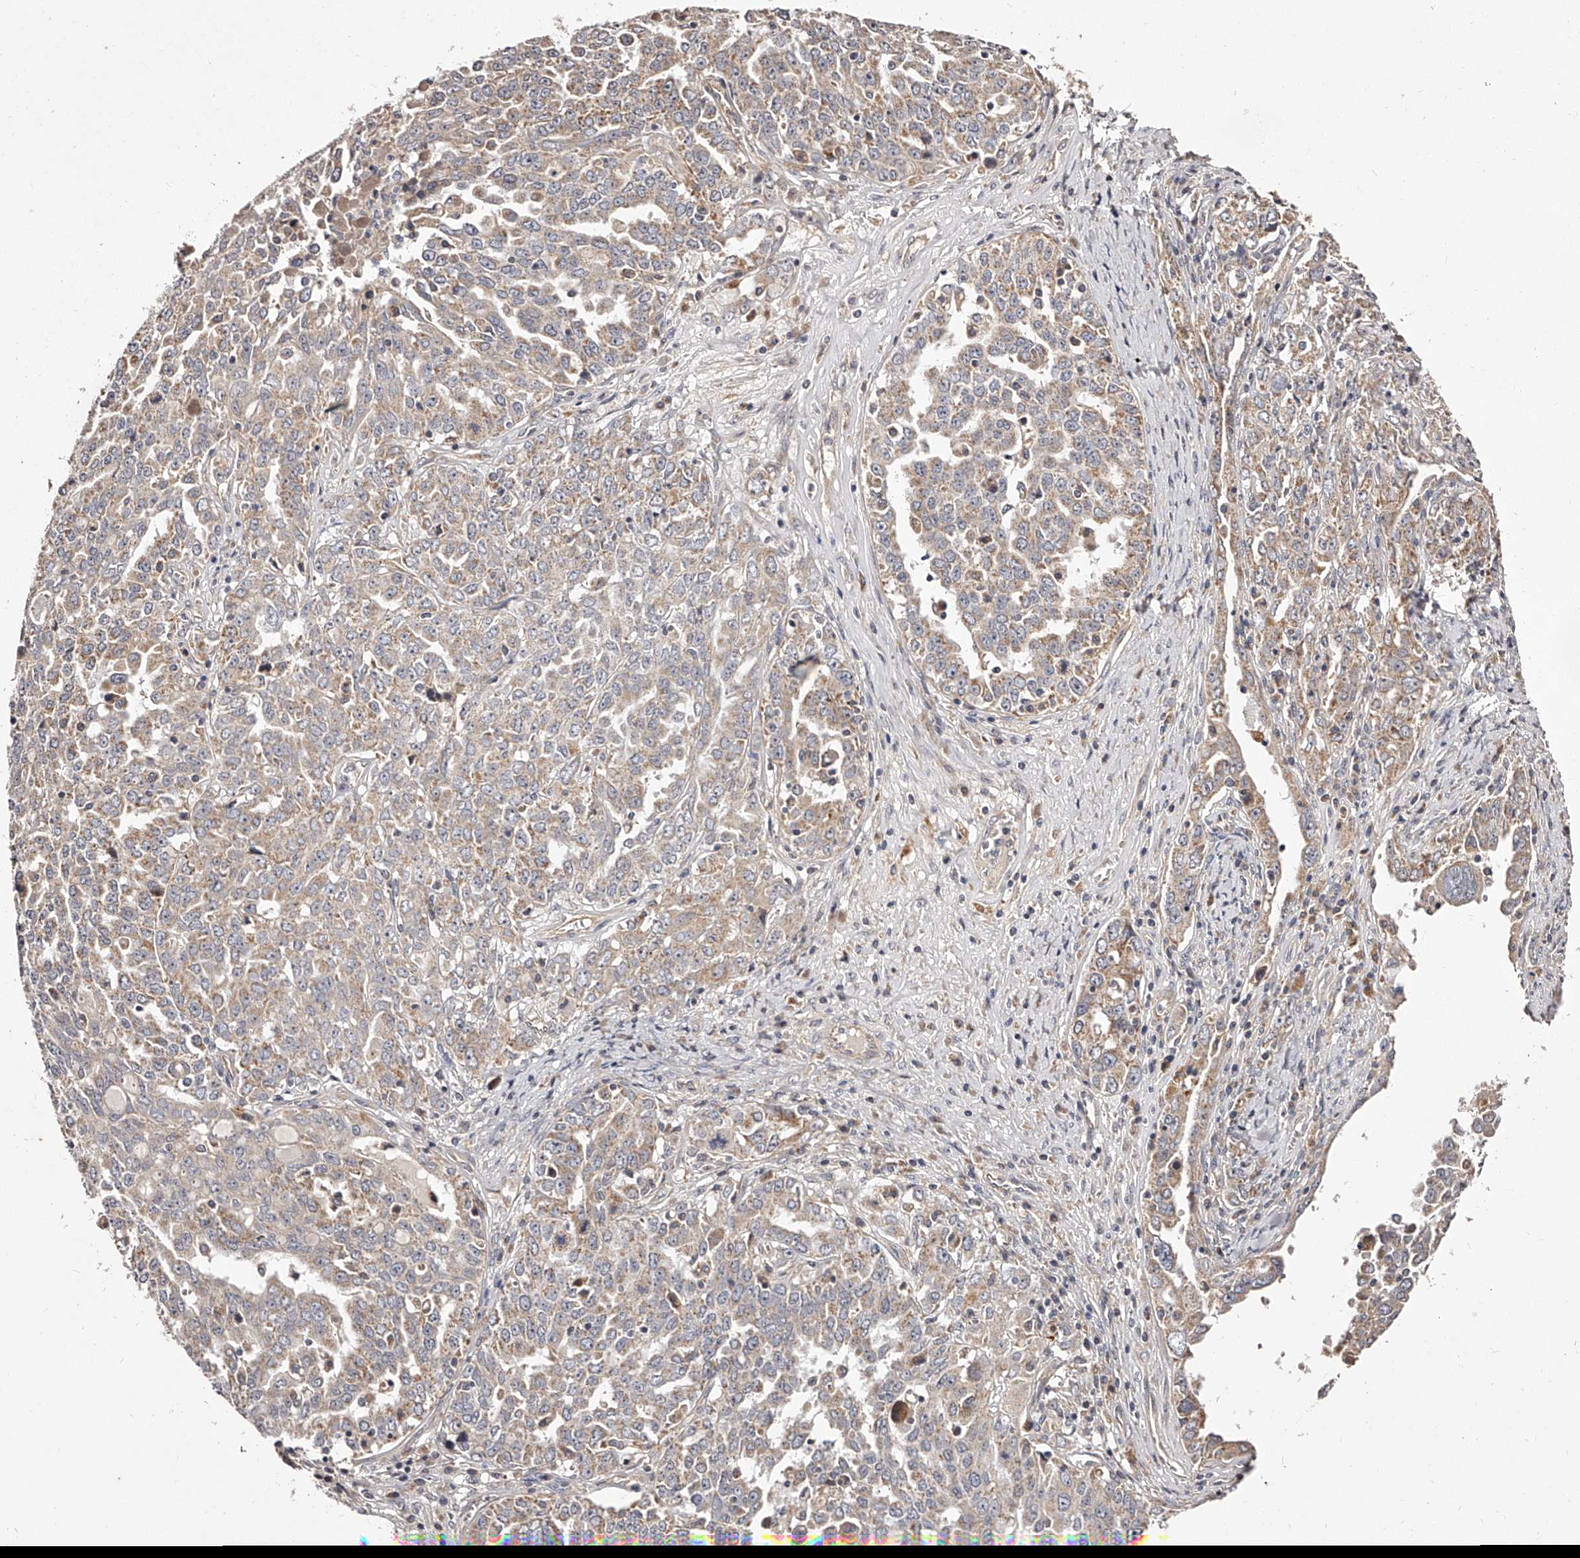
{"staining": {"intensity": "weak", "quantity": ">75%", "location": "cytoplasmic/membranous"}, "tissue": "ovarian cancer", "cell_type": "Tumor cells", "image_type": "cancer", "snomed": [{"axis": "morphology", "description": "Carcinoma, endometroid"}, {"axis": "topography", "description": "Ovary"}], "caption": "Immunohistochemical staining of endometroid carcinoma (ovarian) demonstrates low levels of weak cytoplasmic/membranous expression in about >75% of tumor cells. The staining is performed using DAB (3,3'-diaminobenzidine) brown chromogen to label protein expression. The nuclei are counter-stained blue using hematoxylin.", "gene": "ODF2L", "patient": {"sex": "female", "age": 62}}